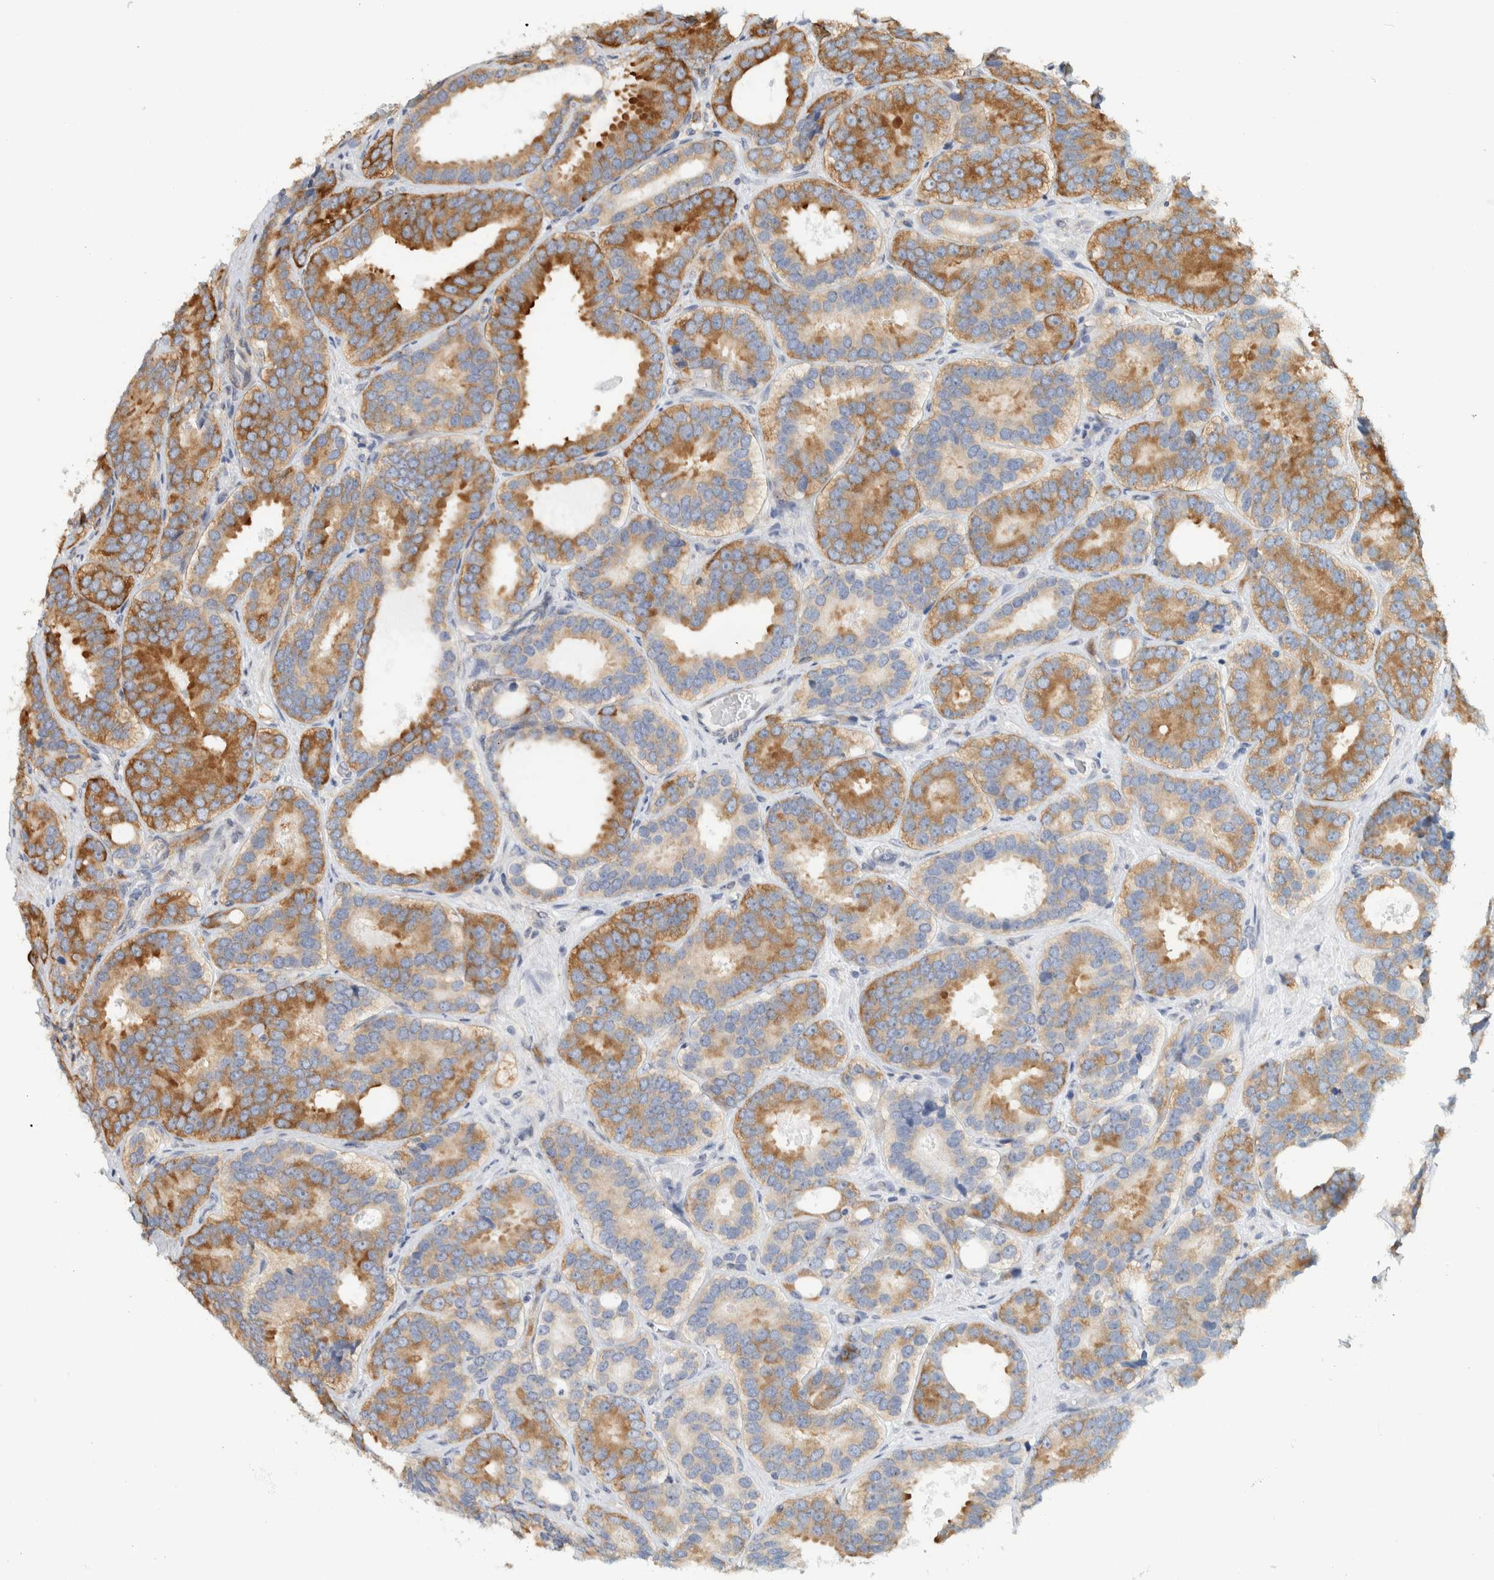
{"staining": {"intensity": "strong", "quantity": ">75%", "location": "cytoplasmic/membranous"}, "tissue": "prostate cancer", "cell_type": "Tumor cells", "image_type": "cancer", "snomed": [{"axis": "morphology", "description": "Adenocarcinoma, High grade"}, {"axis": "topography", "description": "Prostate"}], "caption": "Immunohistochemical staining of human high-grade adenocarcinoma (prostate) reveals high levels of strong cytoplasmic/membranous positivity in about >75% of tumor cells.", "gene": "LLGL2", "patient": {"sex": "male", "age": 56}}